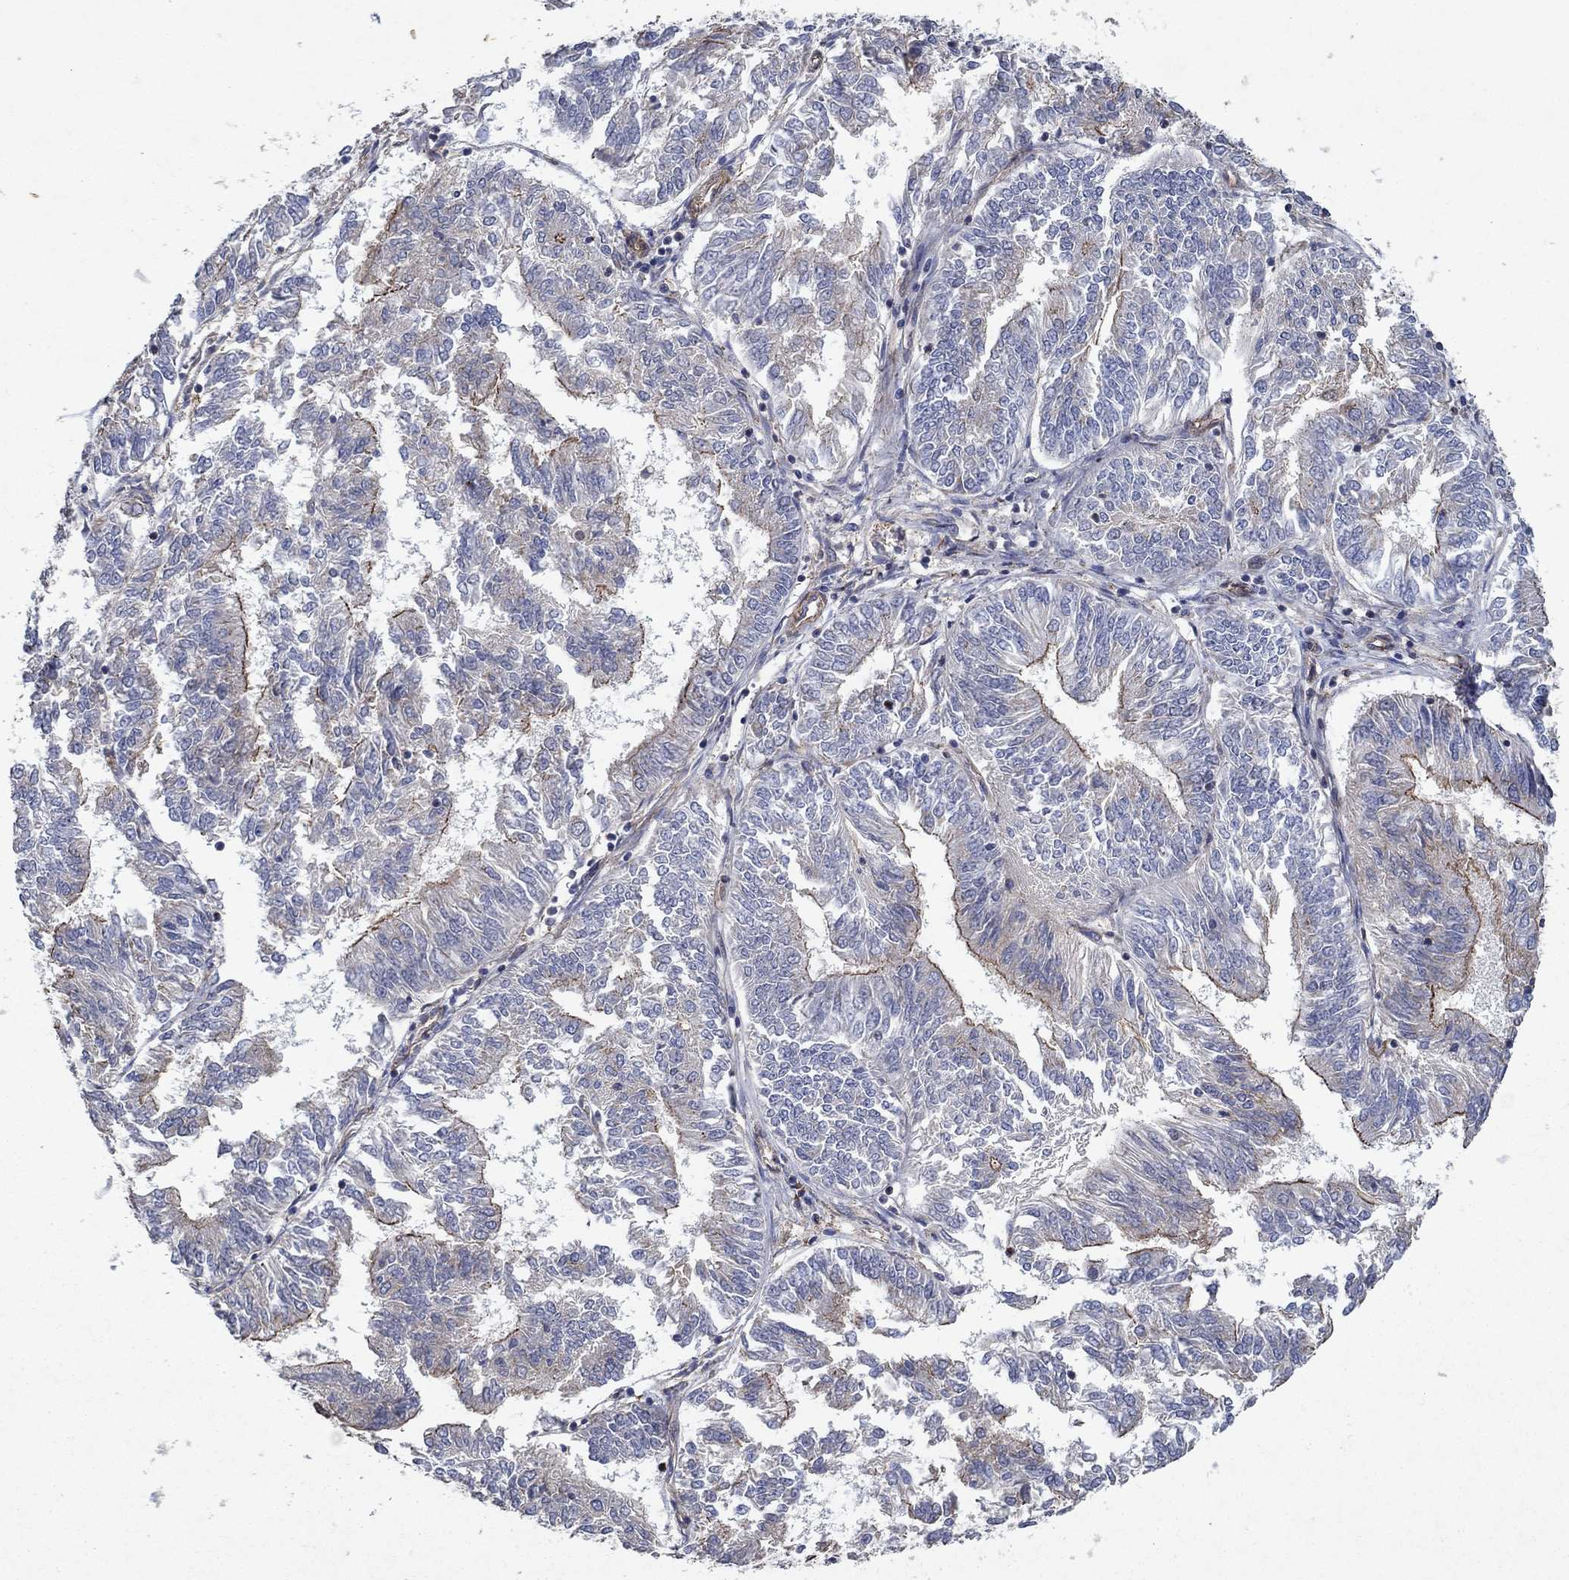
{"staining": {"intensity": "strong", "quantity": "<25%", "location": "cytoplasmic/membranous"}, "tissue": "endometrial cancer", "cell_type": "Tumor cells", "image_type": "cancer", "snomed": [{"axis": "morphology", "description": "Adenocarcinoma, NOS"}, {"axis": "topography", "description": "Endometrium"}], "caption": "Human endometrial adenocarcinoma stained with a brown dye displays strong cytoplasmic/membranous positive positivity in about <25% of tumor cells.", "gene": "FRG1", "patient": {"sex": "female", "age": 58}}